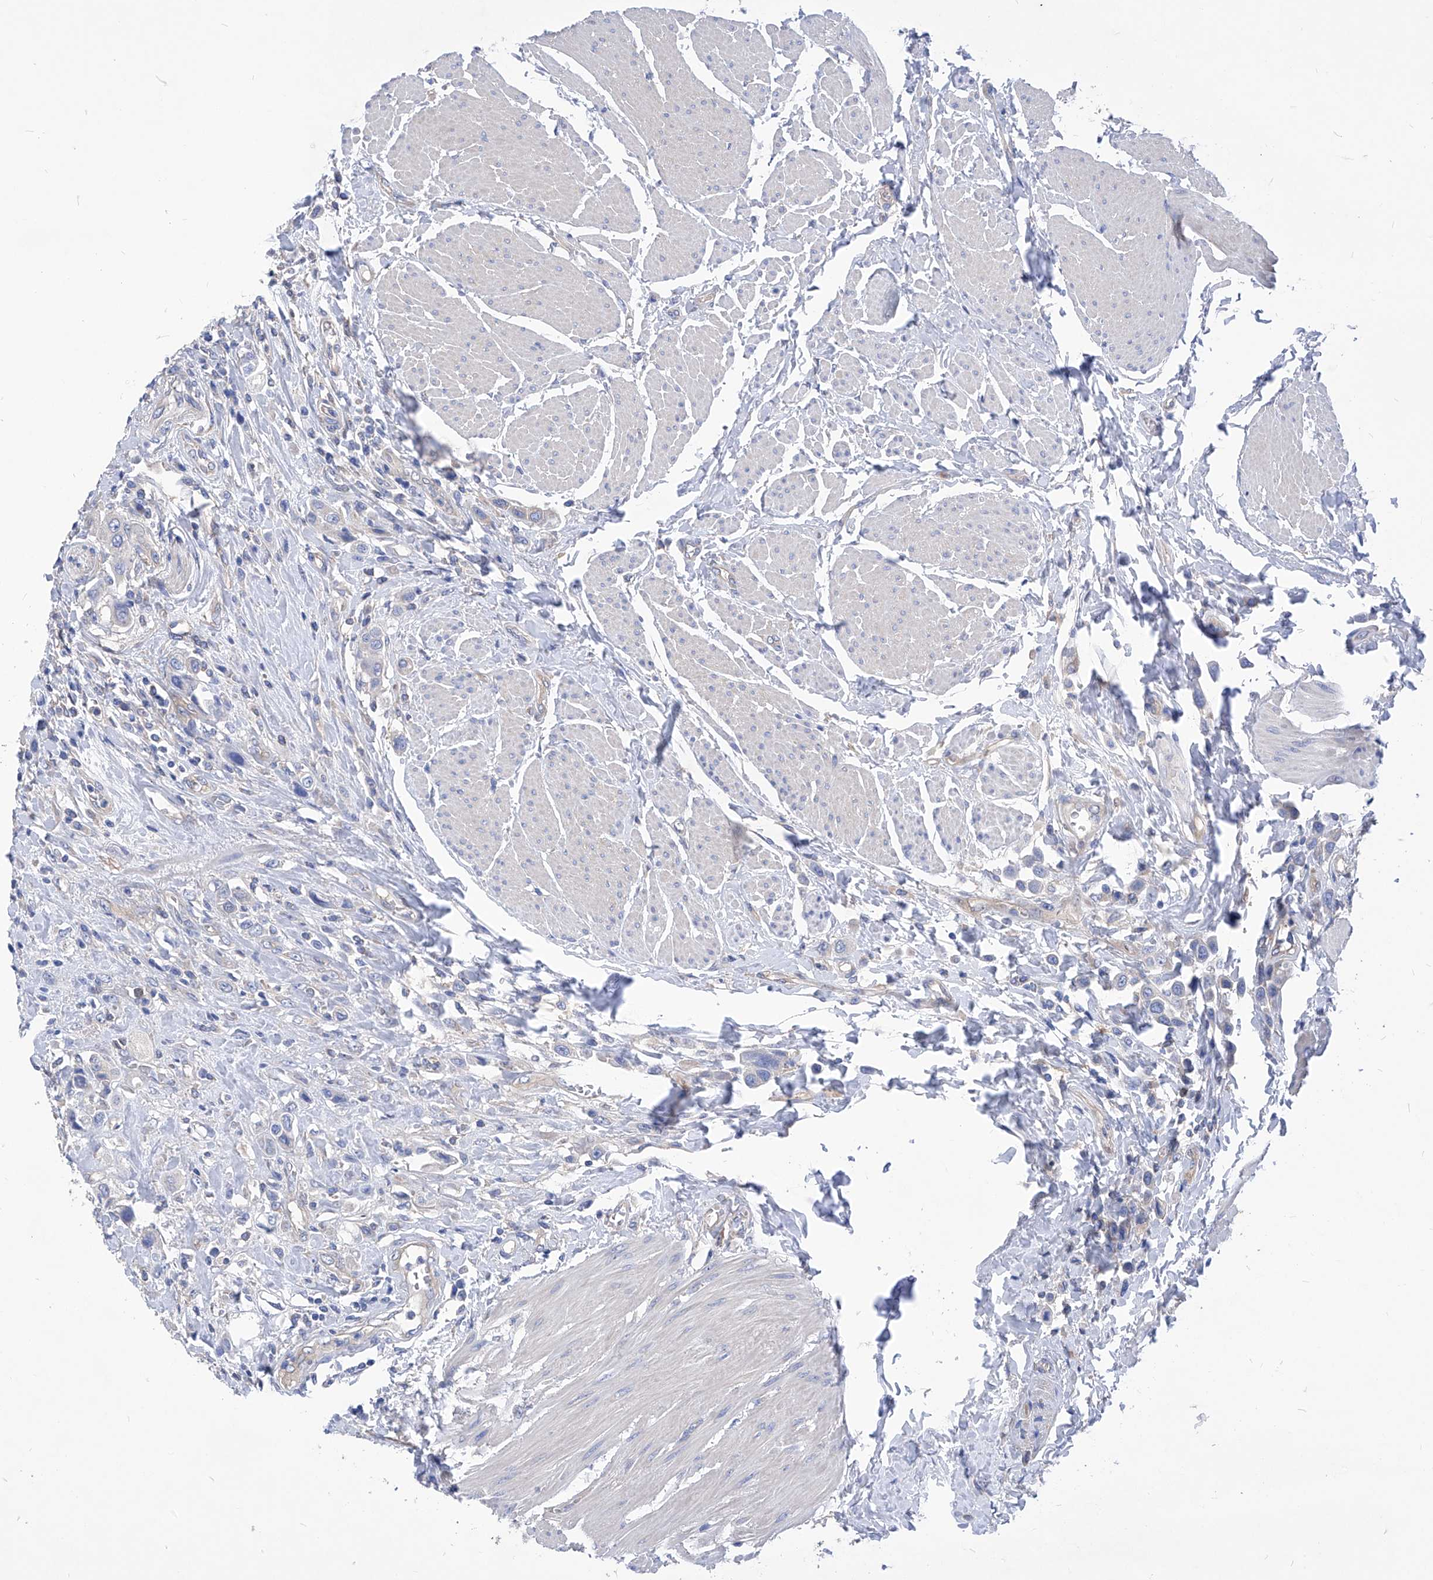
{"staining": {"intensity": "negative", "quantity": "none", "location": "none"}, "tissue": "urothelial cancer", "cell_type": "Tumor cells", "image_type": "cancer", "snomed": [{"axis": "morphology", "description": "Urothelial carcinoma, High grade"}, {"axis": "topography", "description": "Urinary bladder"}], "caption": "DAB immunohistochemical staining of high-grade urothelial carcinoma exhibits no significant positivity in tumor cells.", "gene": "XPNPEP1", "patient": {"sex": "male", "age": 50}}